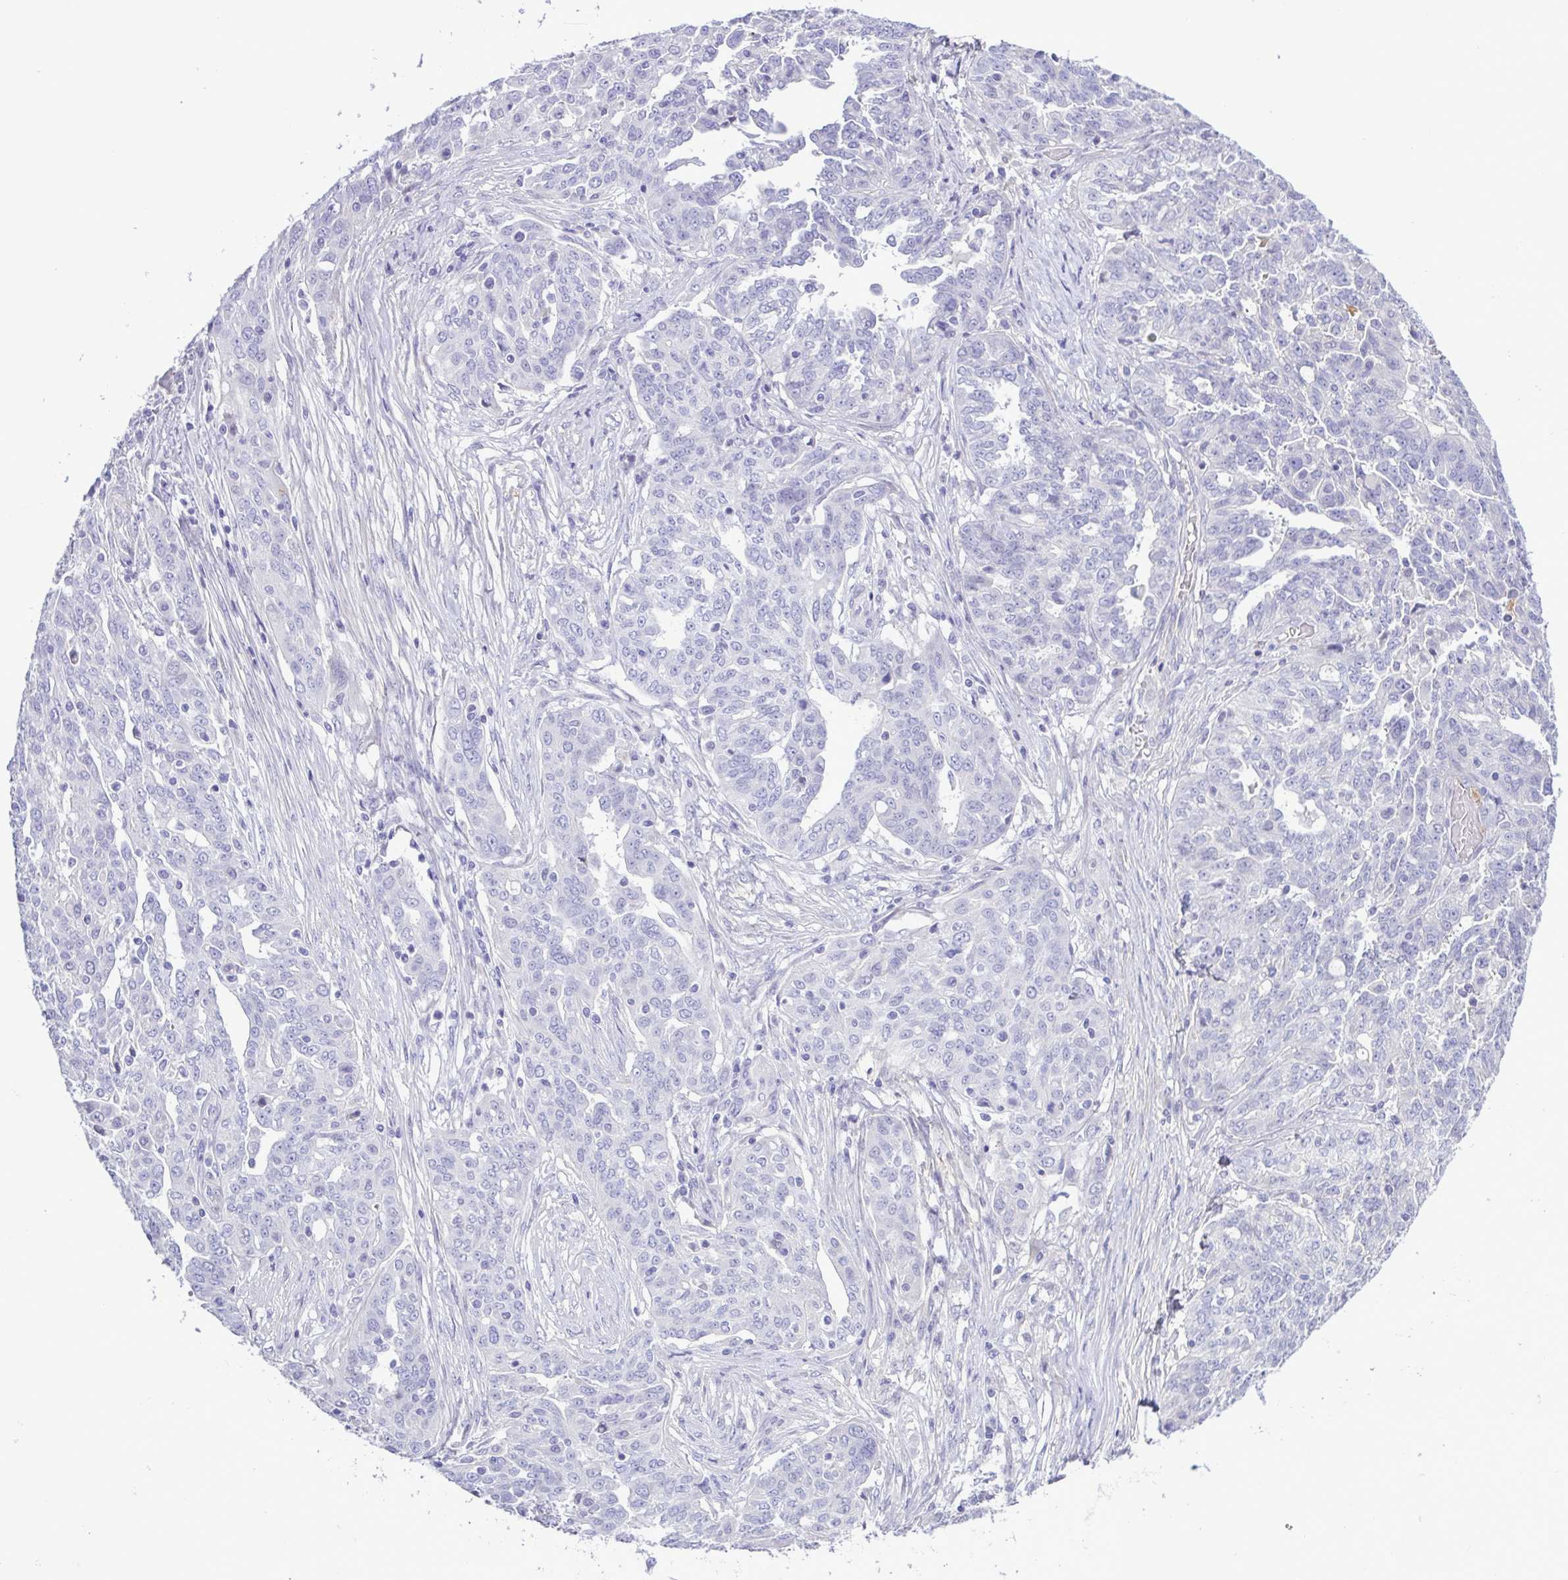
{"staining": {"intensity": "negative", "quantity": "none", "location": "none"}, "tissue": "ovarian cancer", "cell_type": "Tumor cells", "image_type": "cancer", "snomed": [{"axis": "morphology", "description": "Cystadenocarcinoma, serous, NOS"}, {"axis": "topography", "description": "Ovary"}], "caption": "There is no significant expression in tumor cells of ovarian serous cystadenocarcinoma.", "gene": "GABBR2", "patient": {"sex": "female", "age": 67}}